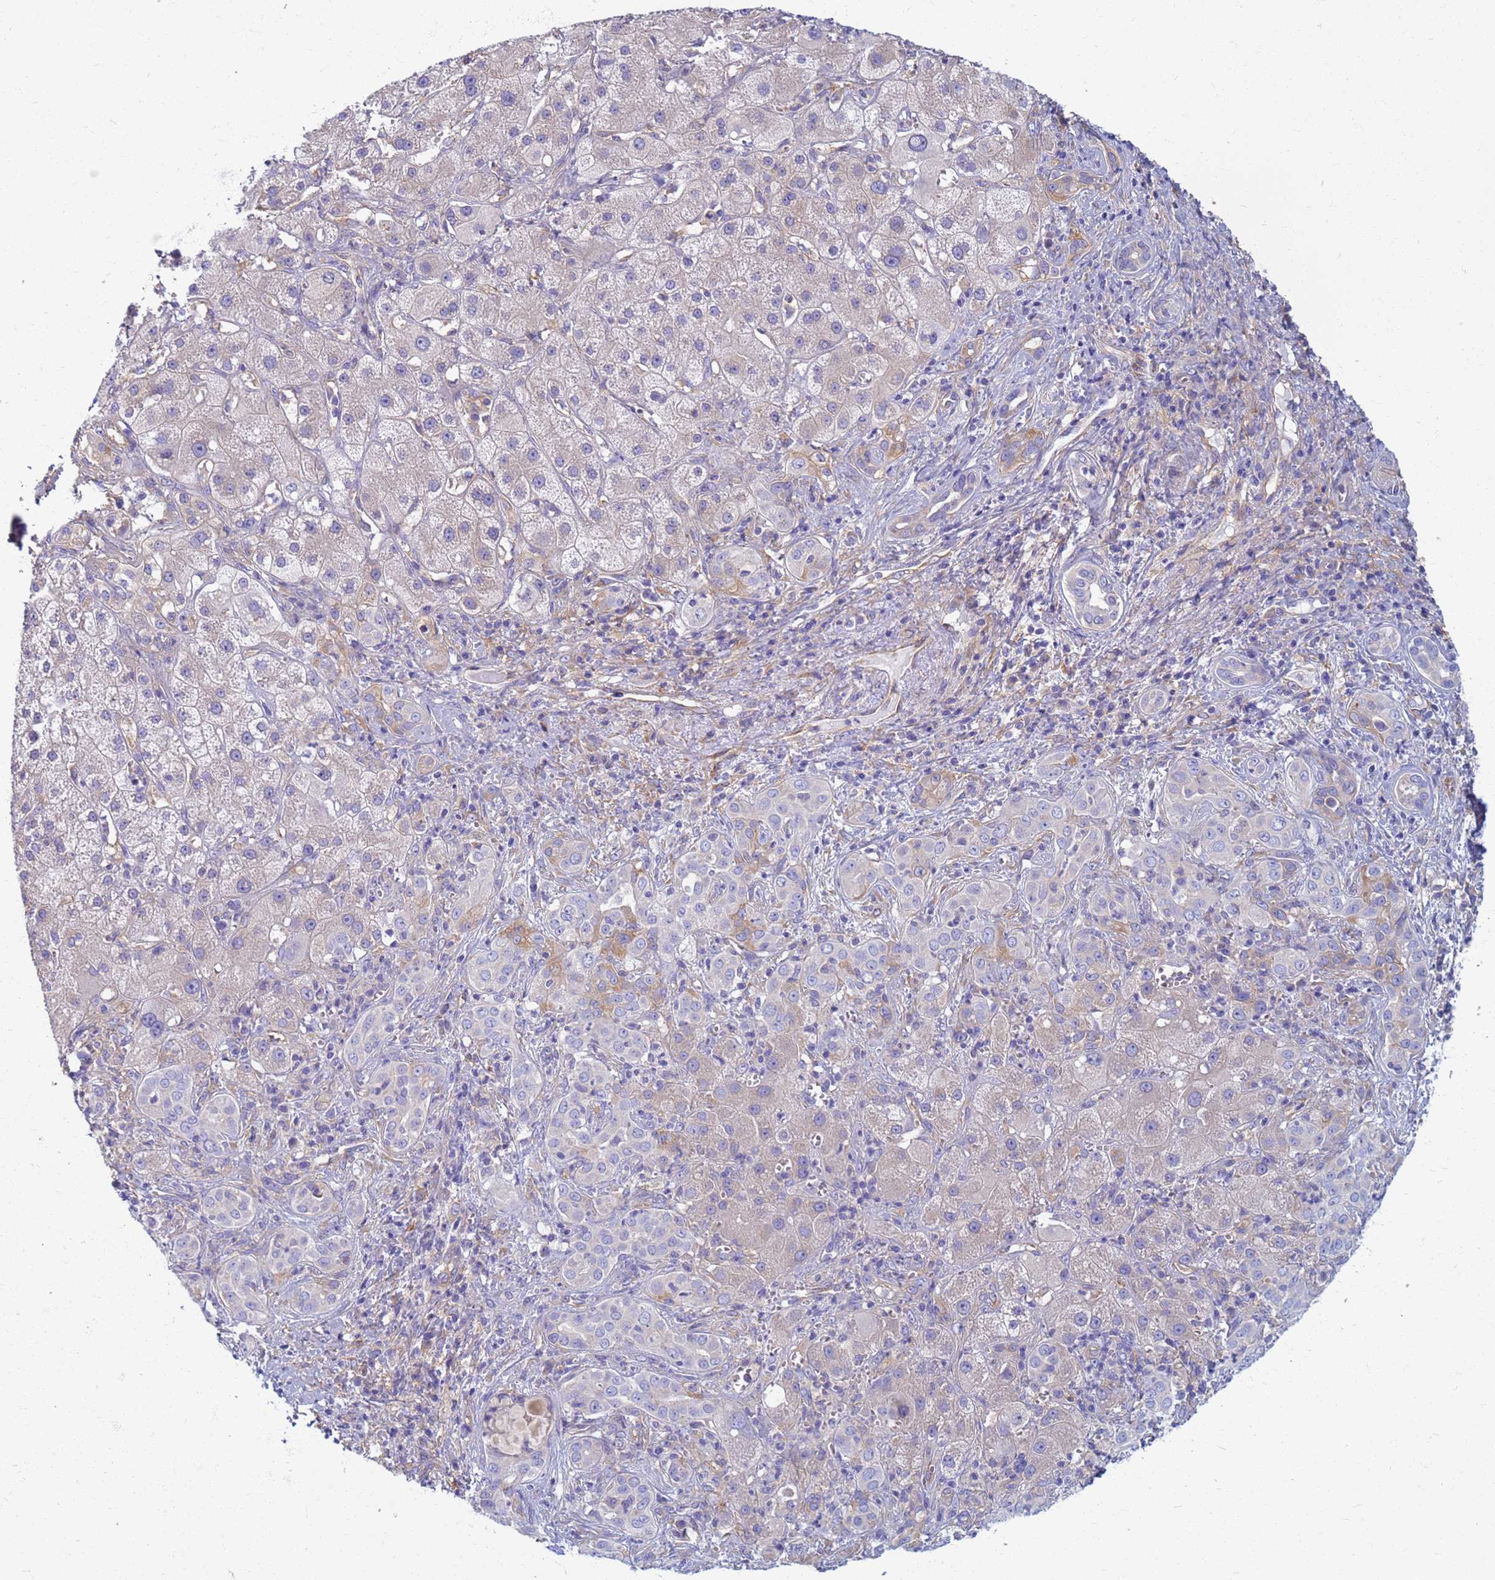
{"staining": {"intensity": "weak", "quantity": "<25%", "location": "cytoplasmic/membranous"}, "tissue": "liver cancer", "cell_type": "Tumor cells", "image_type": "cancer", "snomed": [{"axis": "morphology", "description": "Carcinoma, Hepatocellular, NOS"}, {"axis": "topography", "description": "Liver"}], "caption": "Immunohistochemical staining of liver cancer (hepatocellular carcinoma) displays no significant expression in tumor cells.", "gene": "EEA1", "patient": {"sex": "female", "age": 43}}